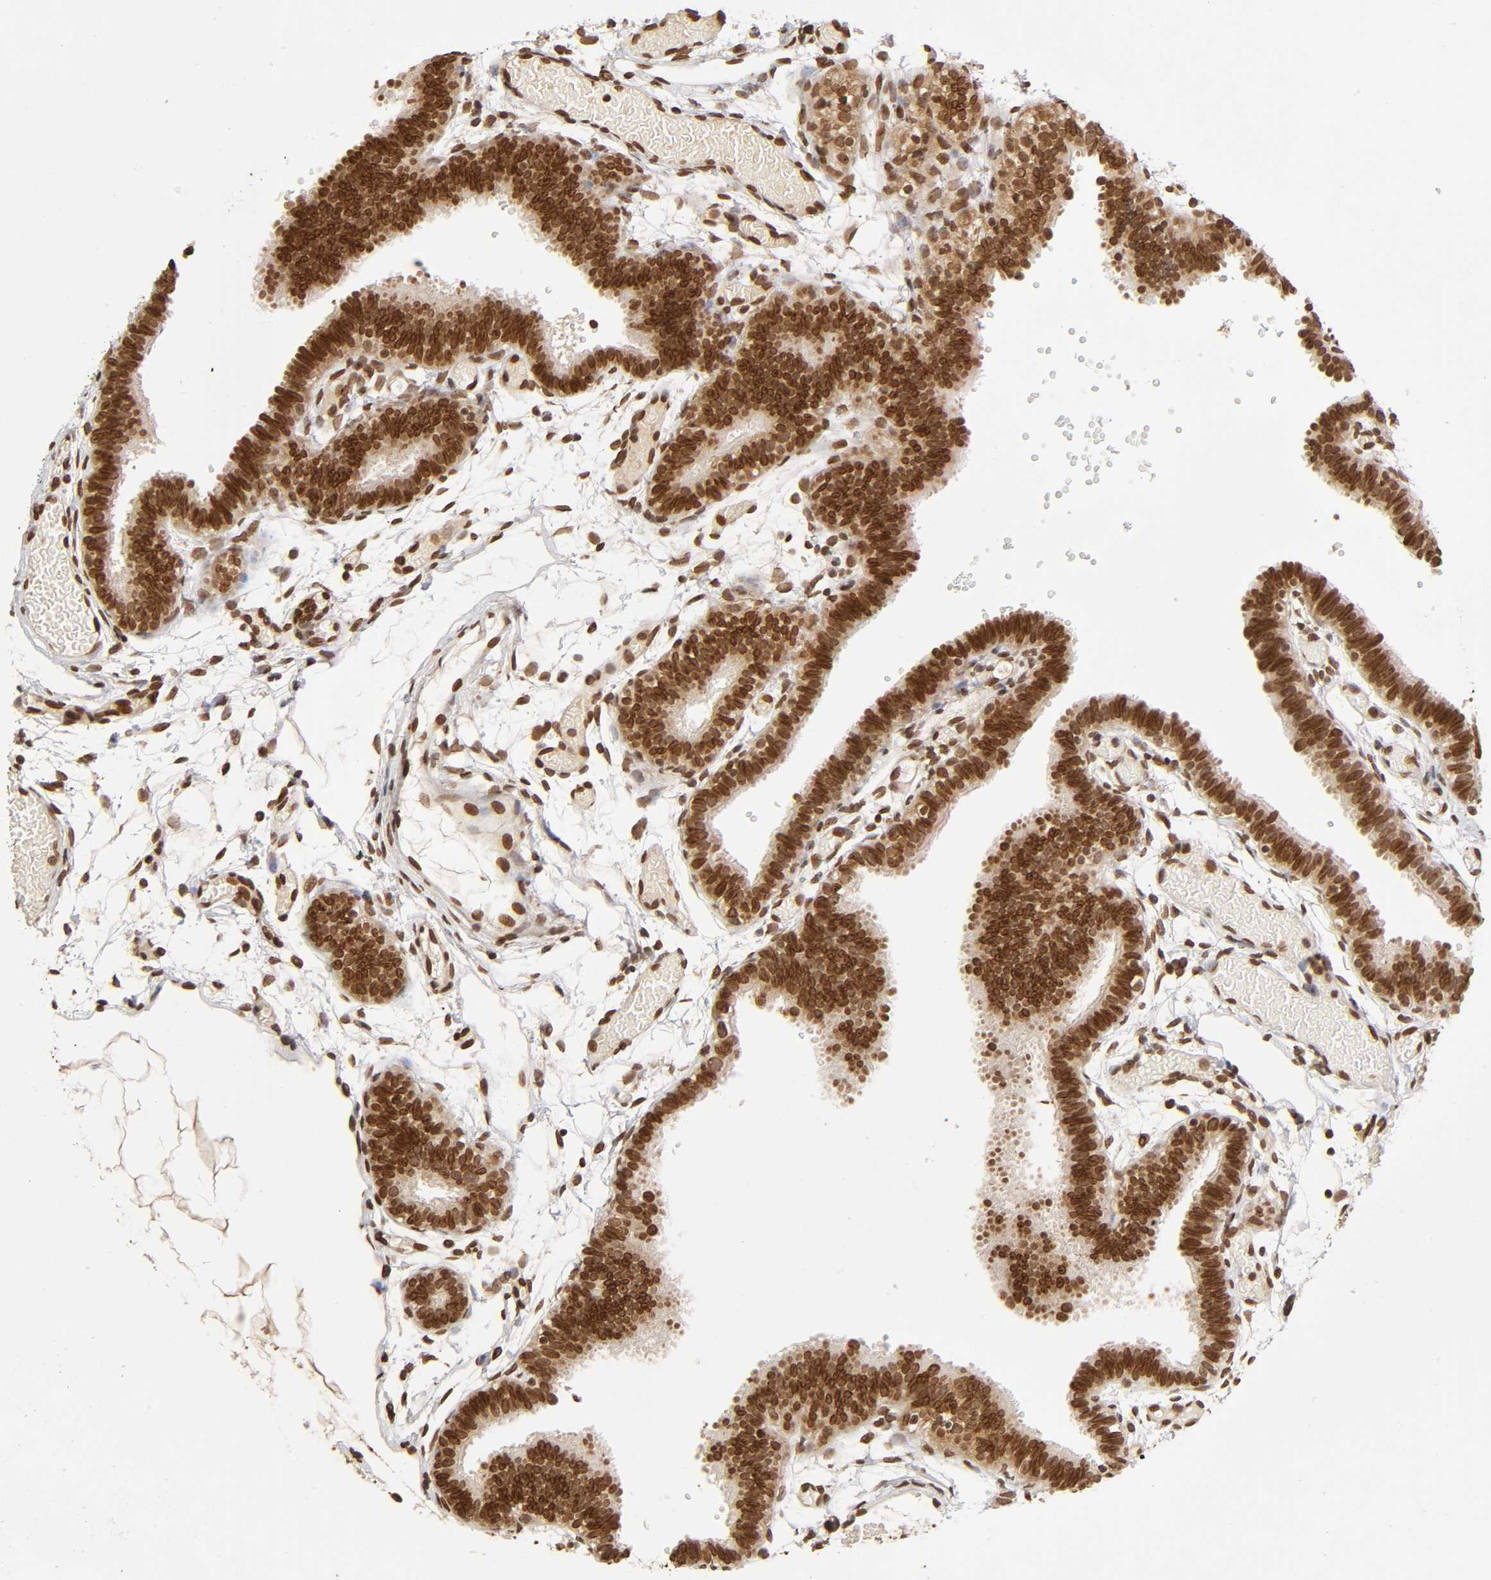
{"staining": {"intensity": "moderate", "quantity": ">75%", "location": "nuclear"}, "tissue": "fallopian tube", "cell_type": "Glandular cells", "image_type": "normal", "snomed": [{"axis": "morphology", "description": "Normal tissue, NOS"}, {"axis": "topography", "description": "Fallopian tube"}], "caption": "Brown immunohistochemical staining in benign fallopian tube exhibits moderate nuclear positivity in about >75% of glandular cells.", "gene": "MLLT6", "patient": {"sex": "female", "age": 29}}